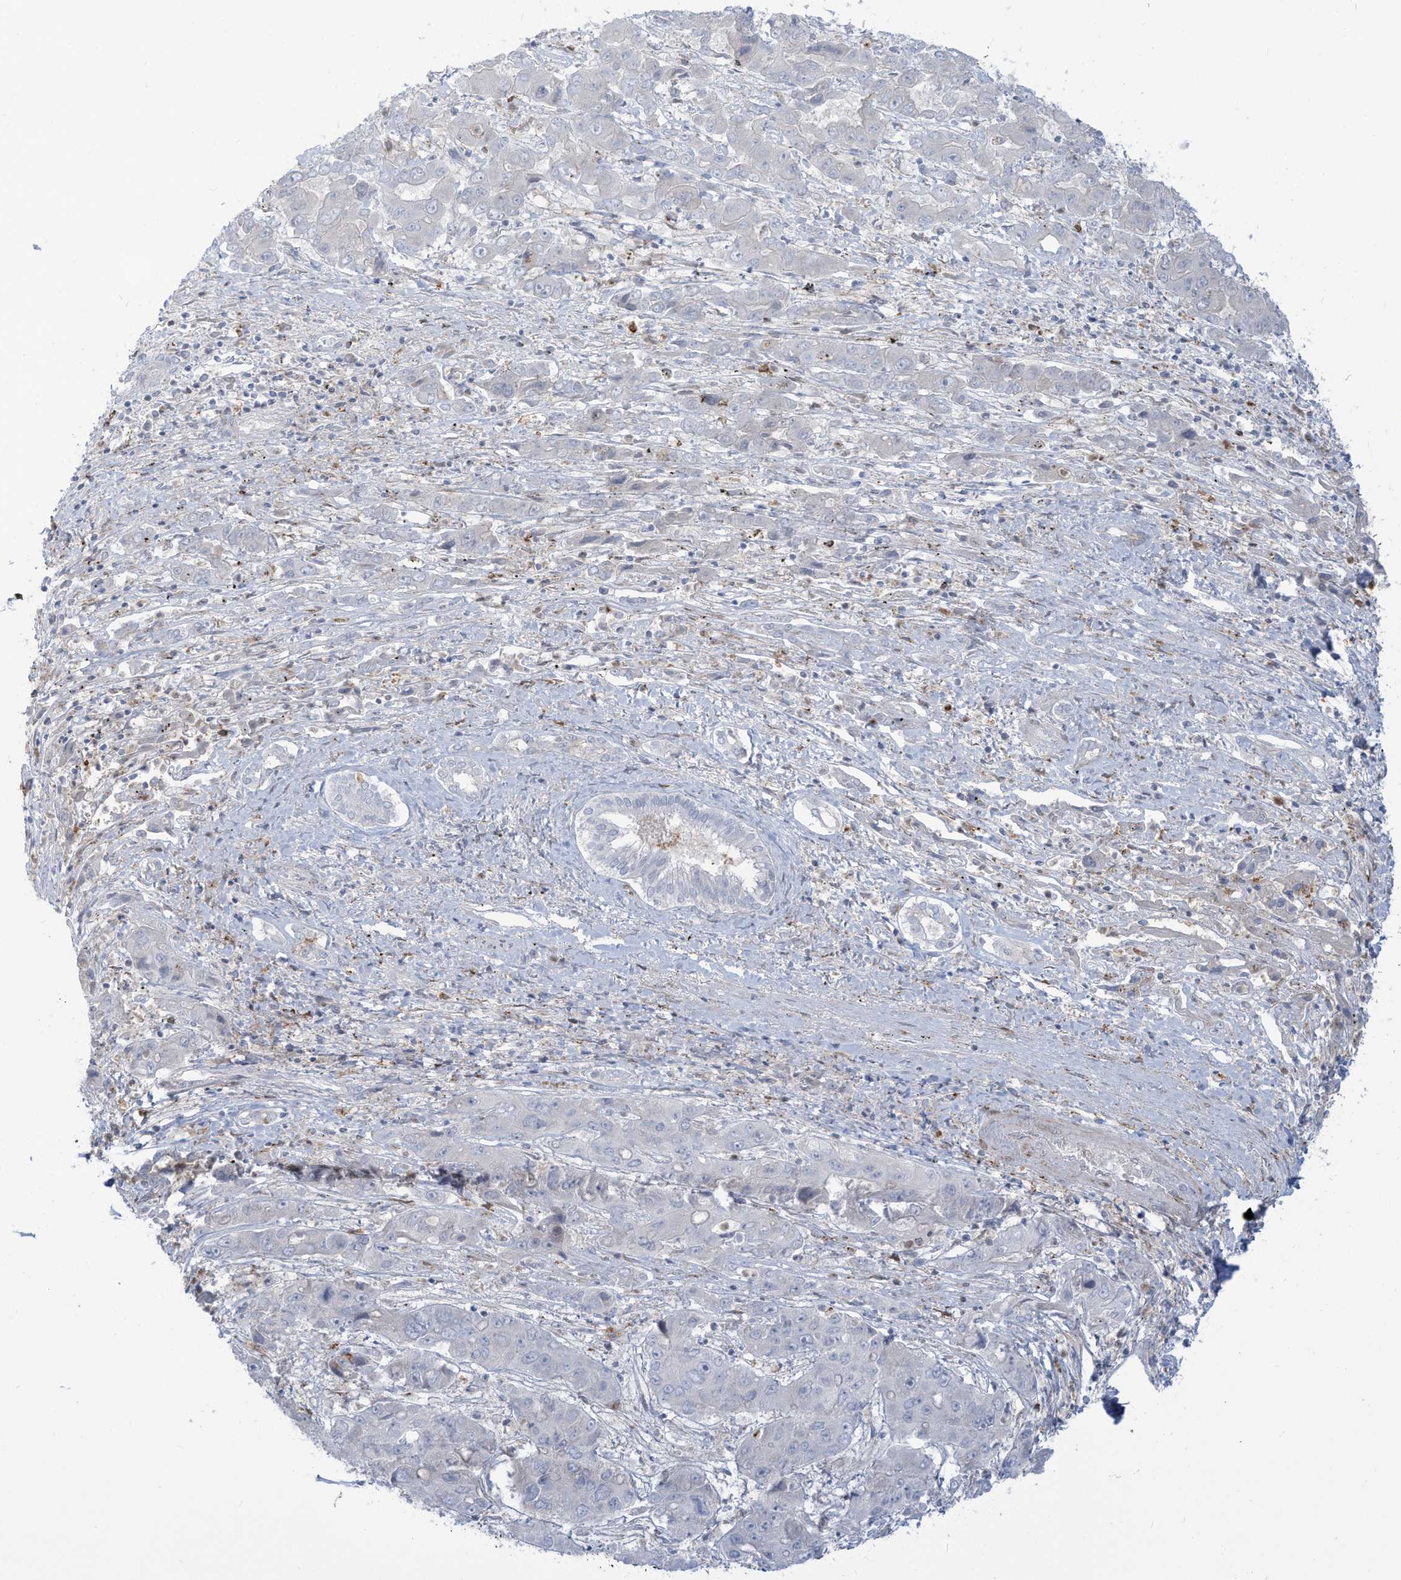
{"staining": {"intensity": "negative", "quantity": "none", "location": "none"}, "tissue": "liver cancer", "cell_type": "Tumor cells", "image_type": "cancer", "snomed": [{"axis": "morphology", "description": "Cholangiocarcinoma"}, {"axis": "topography", "description": "Liver"}], "caption": "An immunohistochemistry photomicrograph of cholangiocarcinoma (liver) is shown. There is no staining in tumor cells of cholangiocarcinoma (liver).", "gene": "NOTO", "patient": {"sex": "male", "age": 67}}